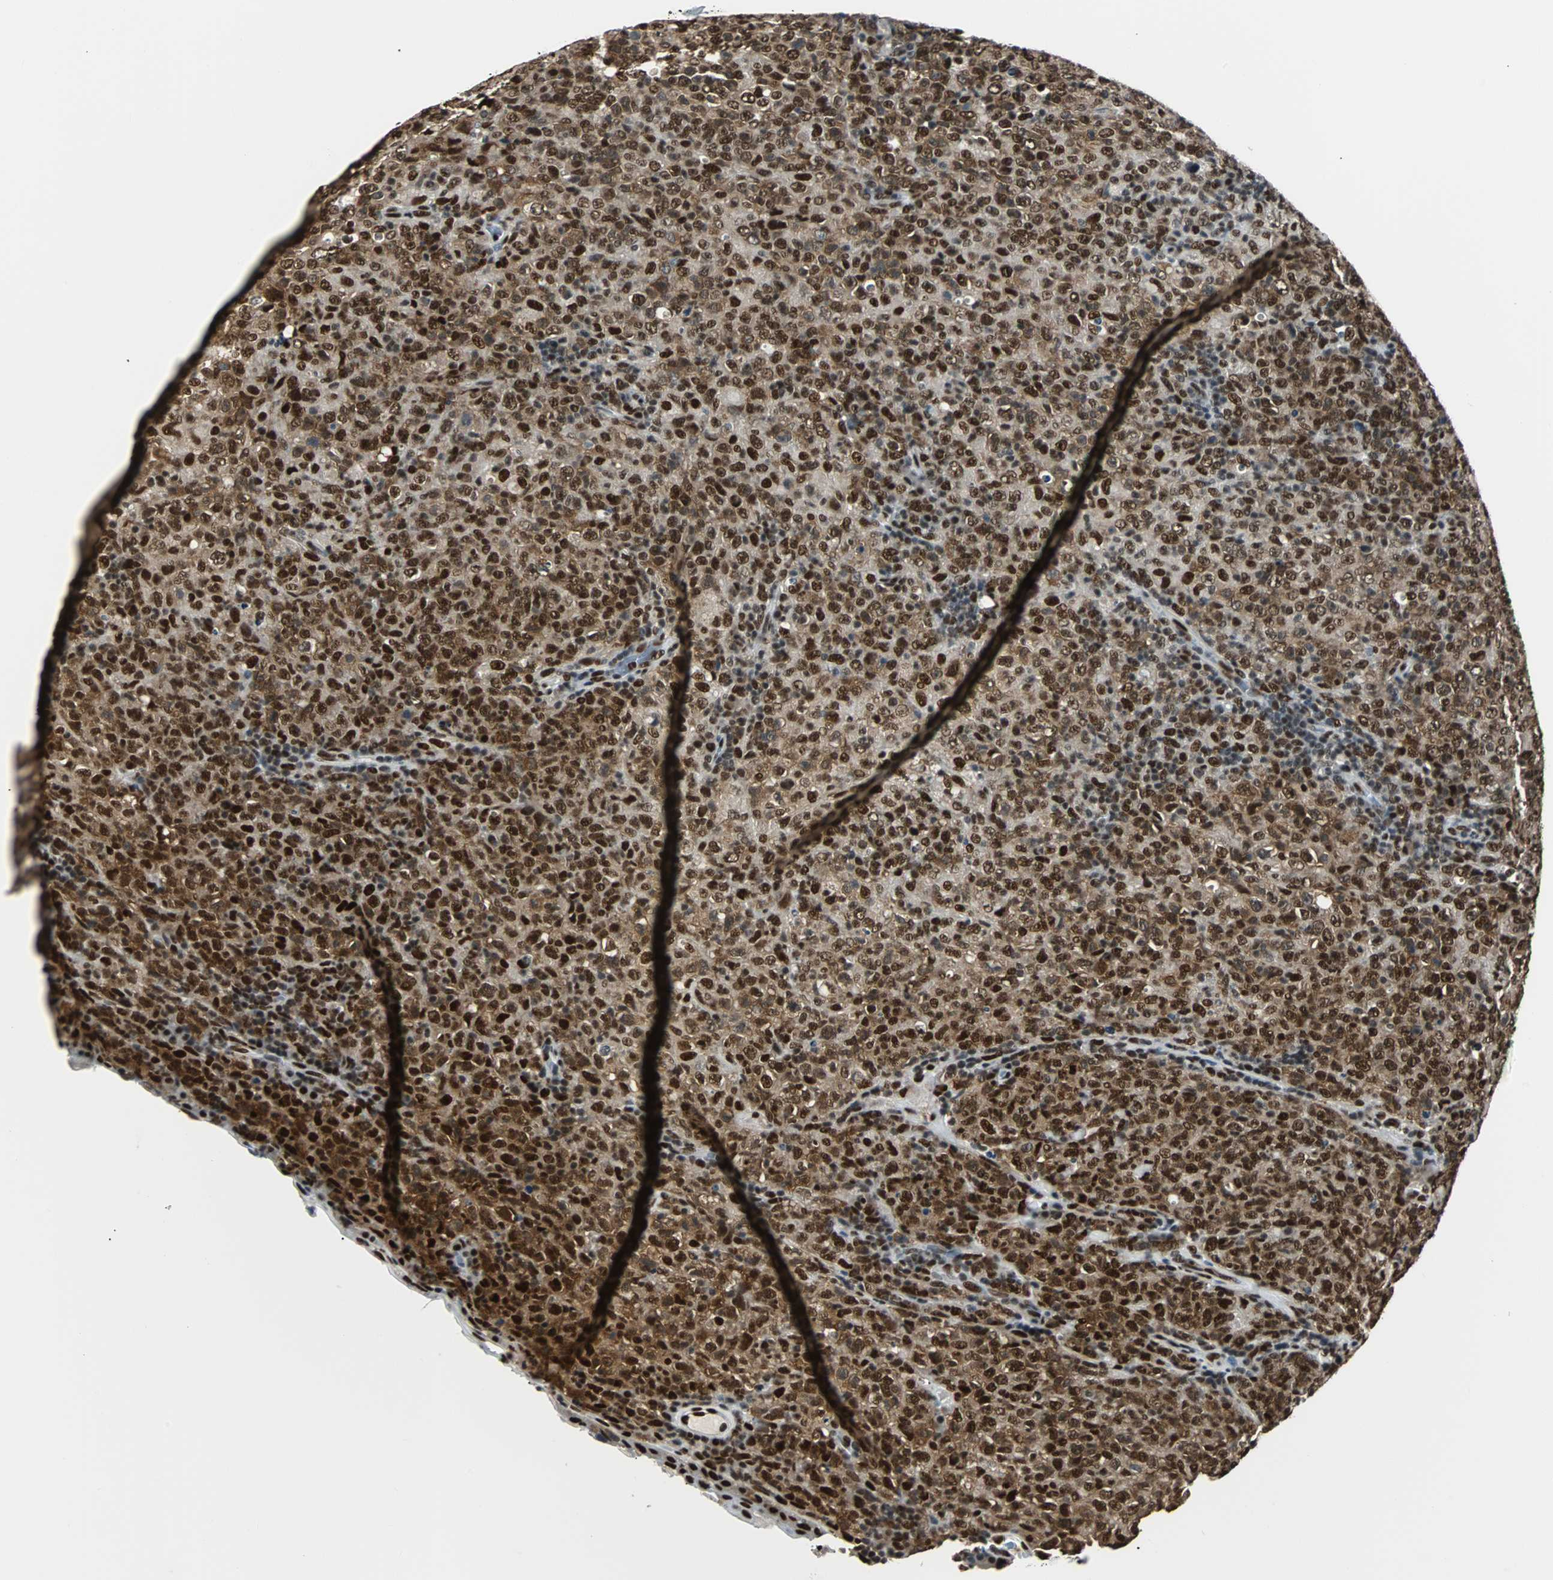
{"staining": {"intensity": "strong", "quantity": ">75%", "location": "cytoplasmic/membranous,nuclear"}, "tissue": "lymphoma", "cell_type": "Tumor cells", "image_type": "cancer", "snomed": [{"axis": "morphology", "description": "Malignant lymphoma, non-Hodgkin's type, High grade"}, {"axis": "topography", "description": "Tonsil"}], "caption": "Immunohistochemical staining of lymphoma shows strong cytoplasmic/membranous and nuclear protein expression in approximately >75% of tumor cells.", "gene": "XRCC4", "patient": {"sex": "female", "age": 36}}